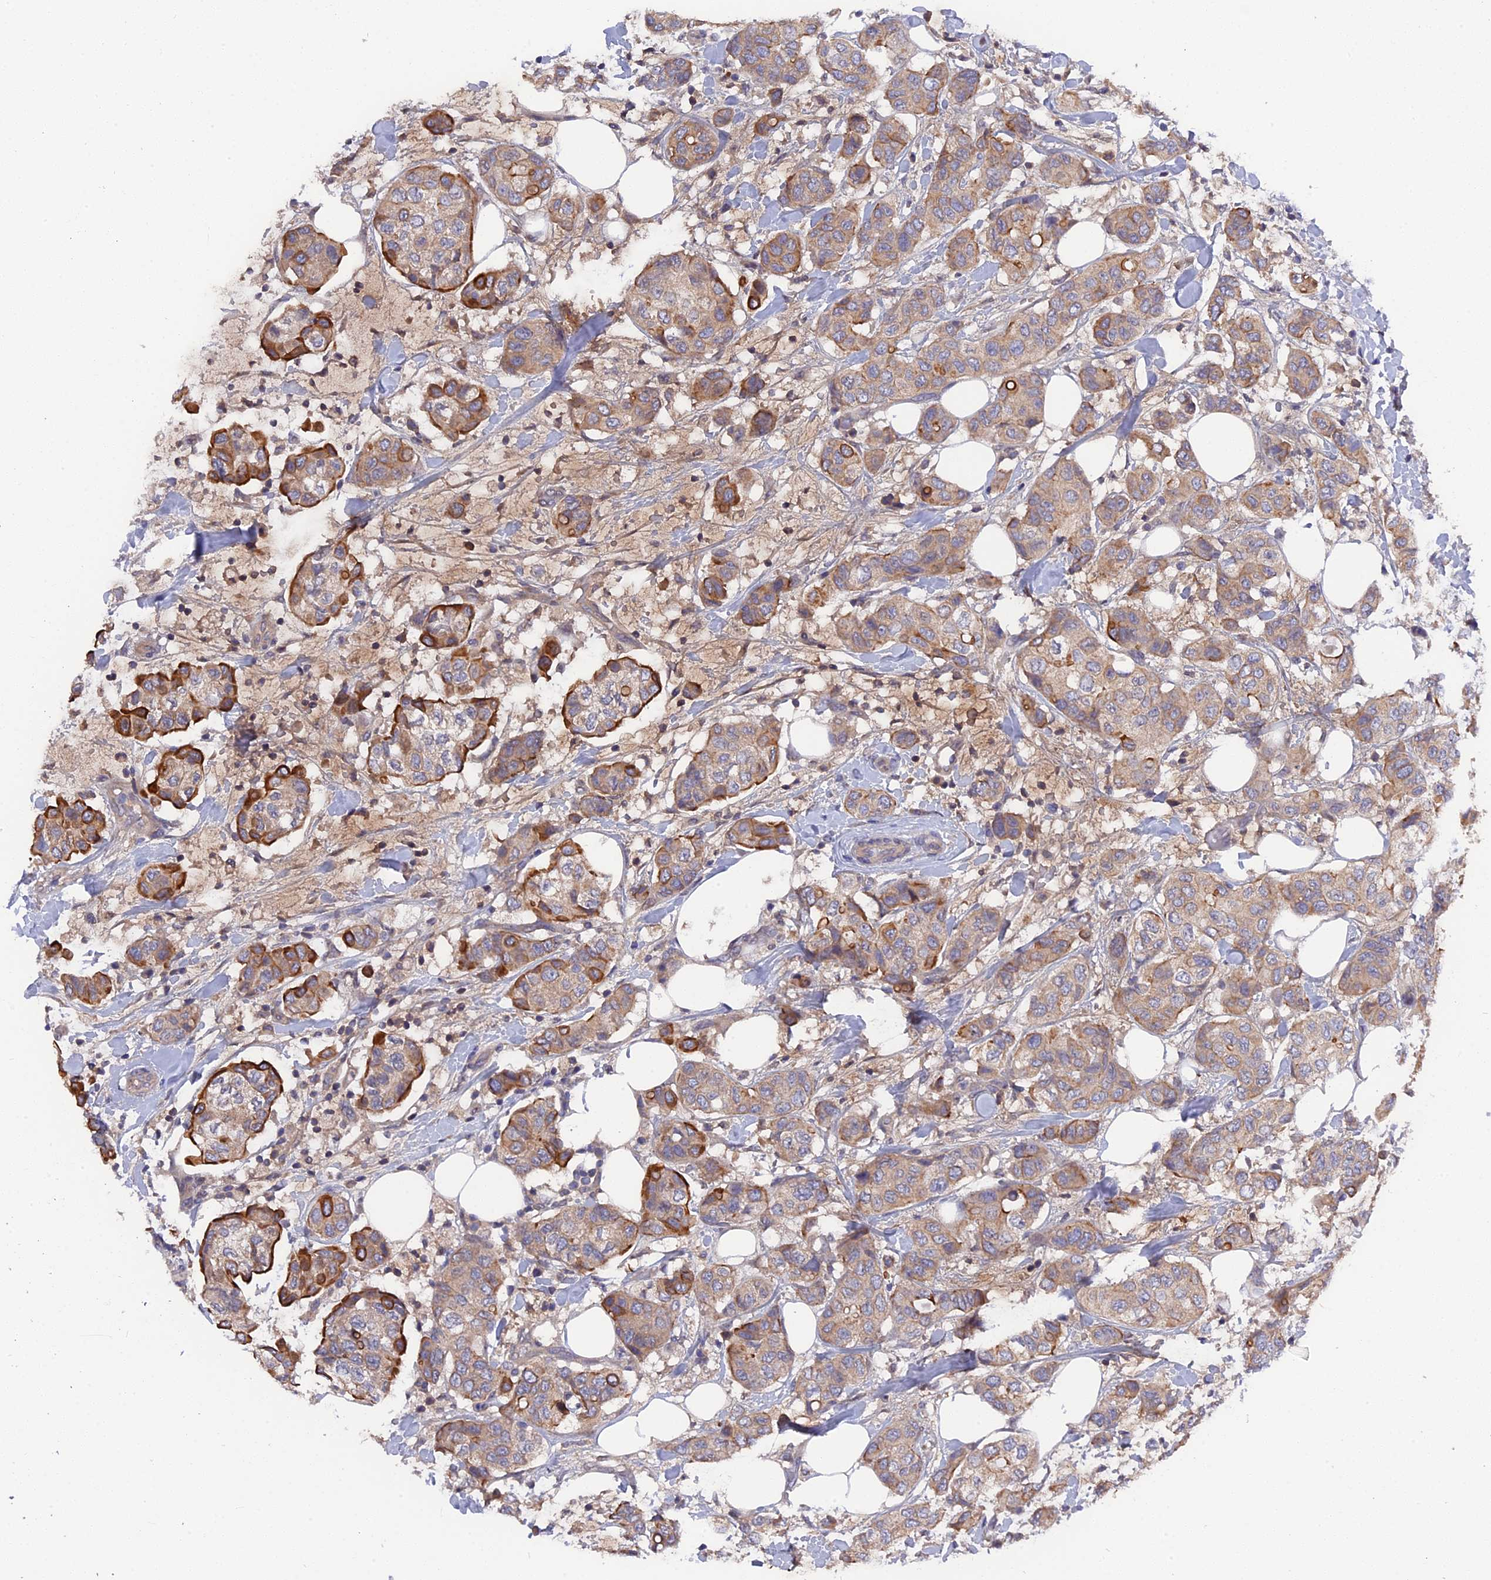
{"staining": {"intensity": "strong", "quantity": "25%-75%", "location": "cytoplasmic/membranous"}, "tissue": "breast cancer", "cell_type": "Tumor cells", "image_type": "cancer", "snomed": [{"axis": "morphology", "description": "Lobular carcinoma"}, {"axis": "topography", "description": "Breast"}], "caption": "Immunohistochemical staining of breast lobular carcinoma exhibits strong cytoplasmic/membranous protein expression in approximately 25%-75% of tumor cells.", "gene": "ZCCHC2", "patient": {"sex": "female", "age": 51}}